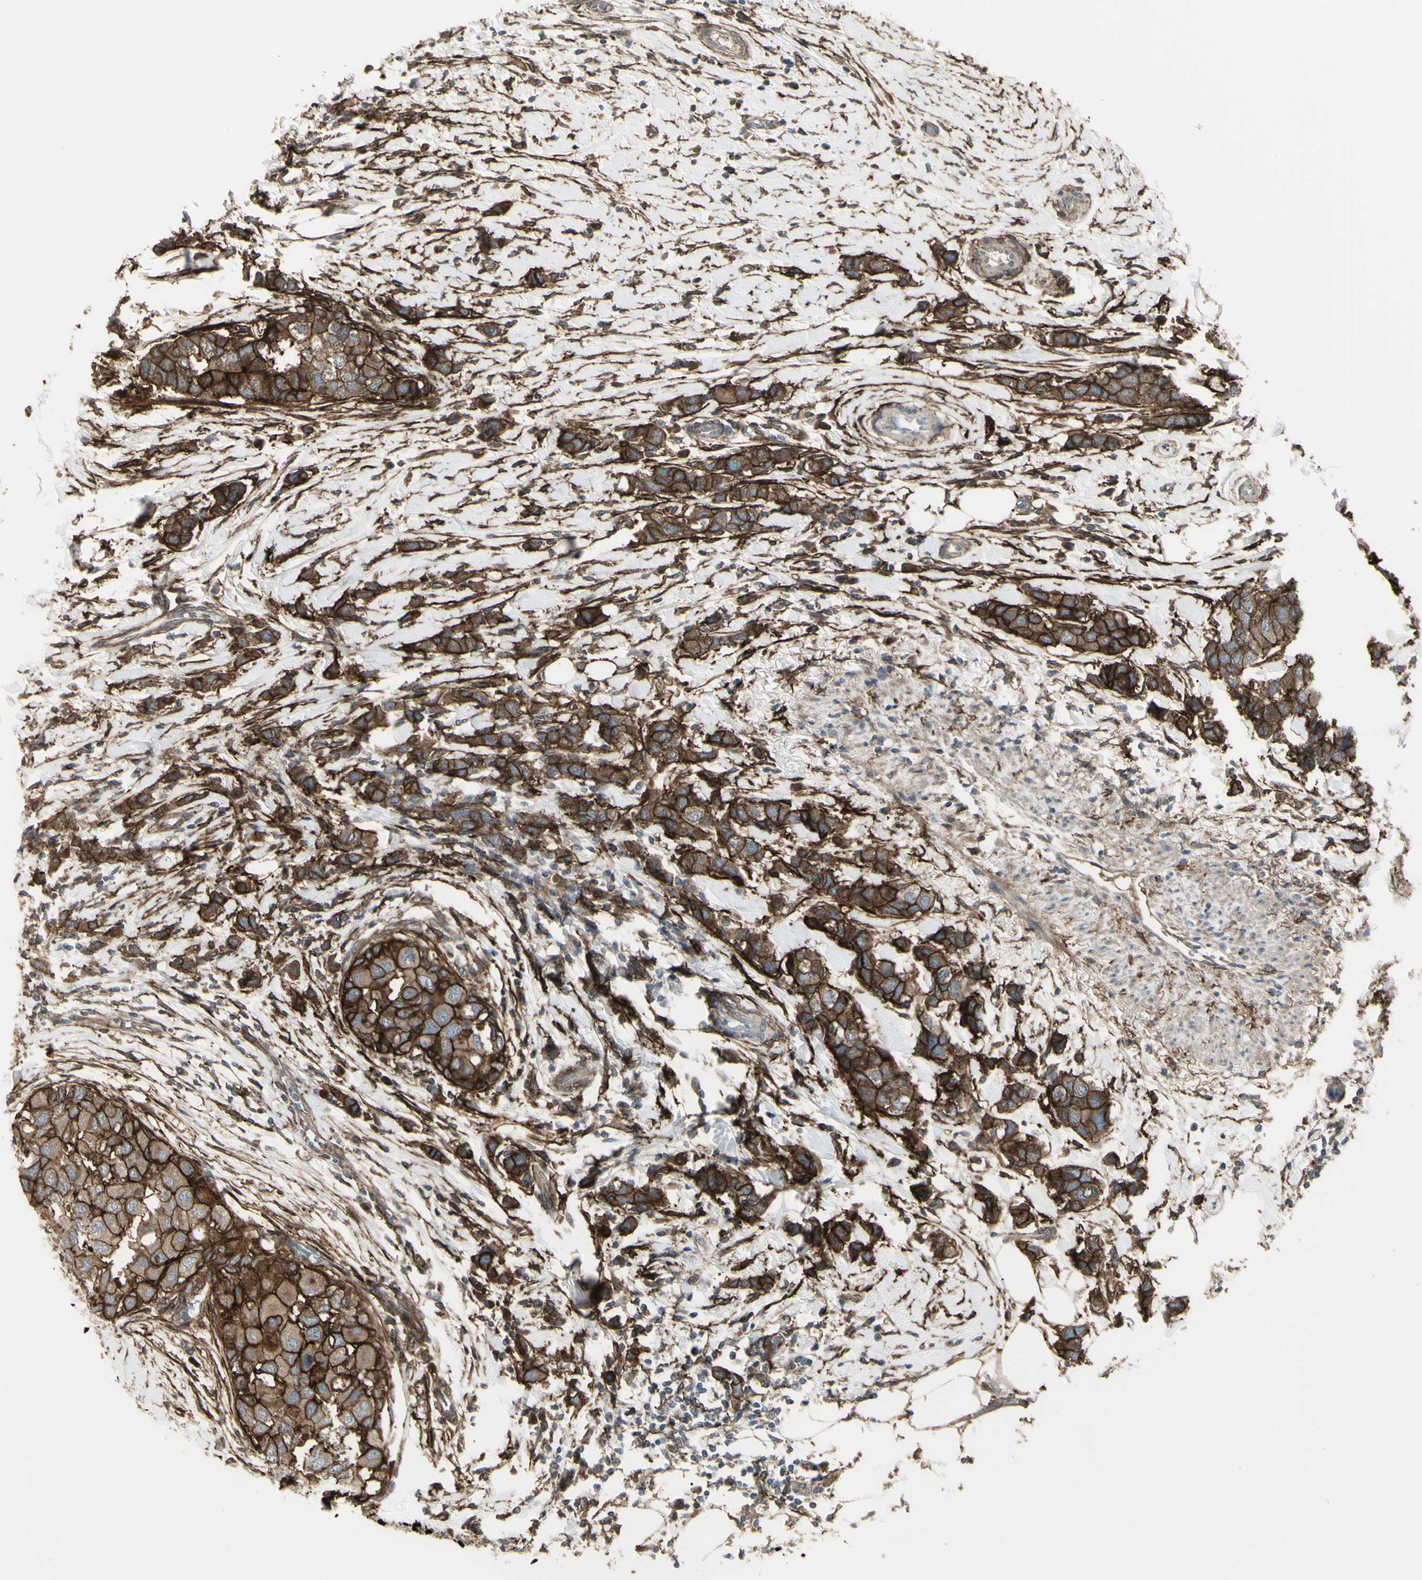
{"staining": {"intensity": "strong", "quantity": ">75%", "location": "cytoplasmic/membranous"}, "tissue": "breast cancer", "cell_type": "Tumor cells", "image_type": "cancer", "snomed": [{"axis": "morphology", "description": "Normal tissue, NOS"}, {"axis": "morphology", "description": "Duct carcinoma"}, {"axis": "topography", "description": "Breast"}], "caption": "This histopathology image demonstrates immunohistochemistry (IHC) staining of human breast infiltrating ductal carcinoma, with high strong cytoplasmic/membranous staining in about >75% of tumor cells.", "gene": "CD276", "patient": {"sex": "female", "age": 50}}